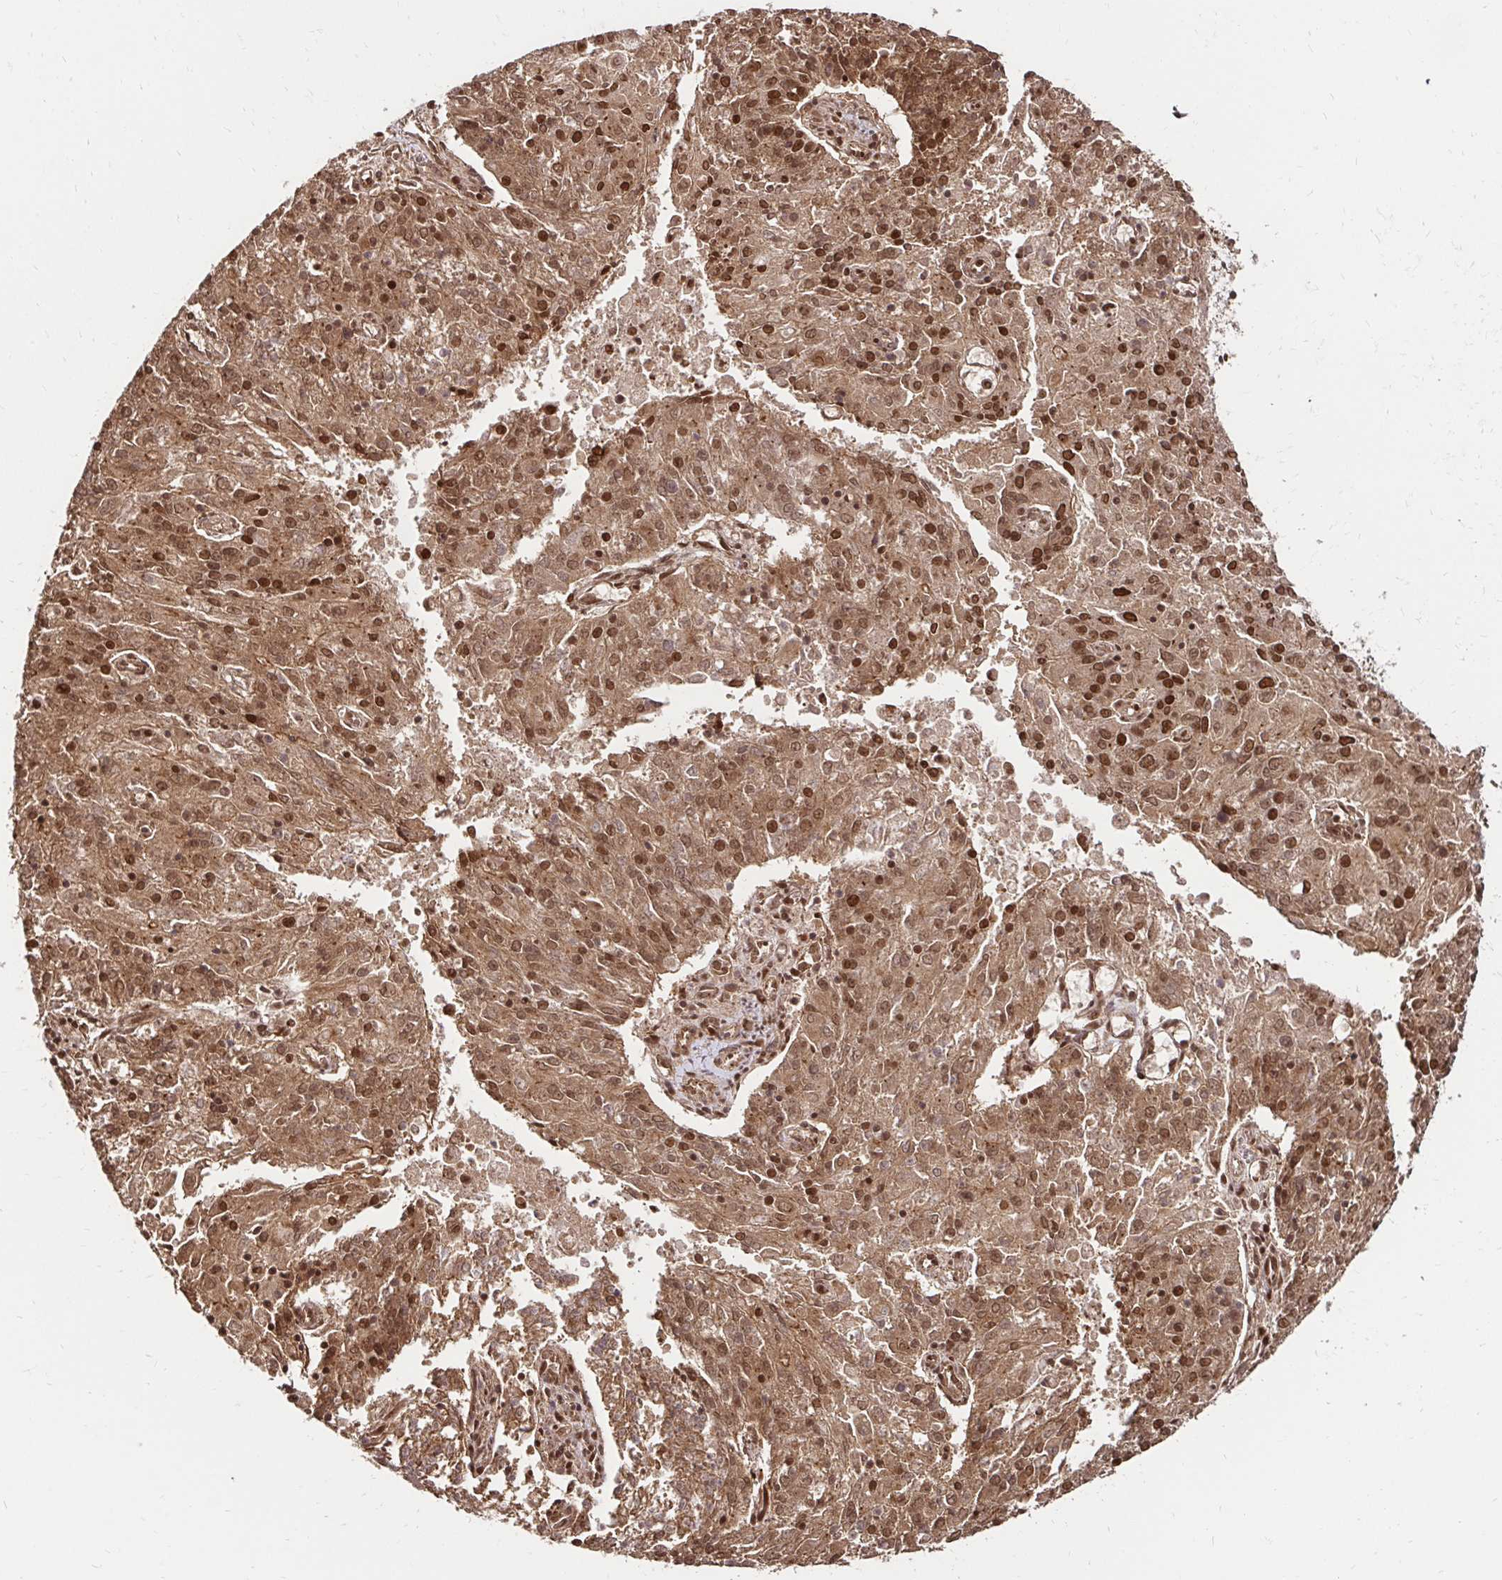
{"staining": {"intensity": "moderate", "quantity": ">75%", "location": "cytoplasmic/membranous,nuclear"}, "tissue": "endometrial cancer", "cell_type": "Tumor cells", "image_type": "cancer", "snomed": [{"axis": "morphology", "description": "Adenocarcinoma, NOS"}, {"axis": "topography", "description": "Endometrium"}], "caption": "Protein expression analysis of endometrial cancer (adenocarcinoma) reveals moderate cytoplasmic/membranous and nuclear positivity in approximately >75% of tumor cells. The protein is stained brown, and the nuclei are stained in blue (DAB (3,3'-diaminobenzidine) IHC with brightfield microscopy, high magnification).", "gene": "GLYR1", "patient": {"sex": "female", "age": 82}}